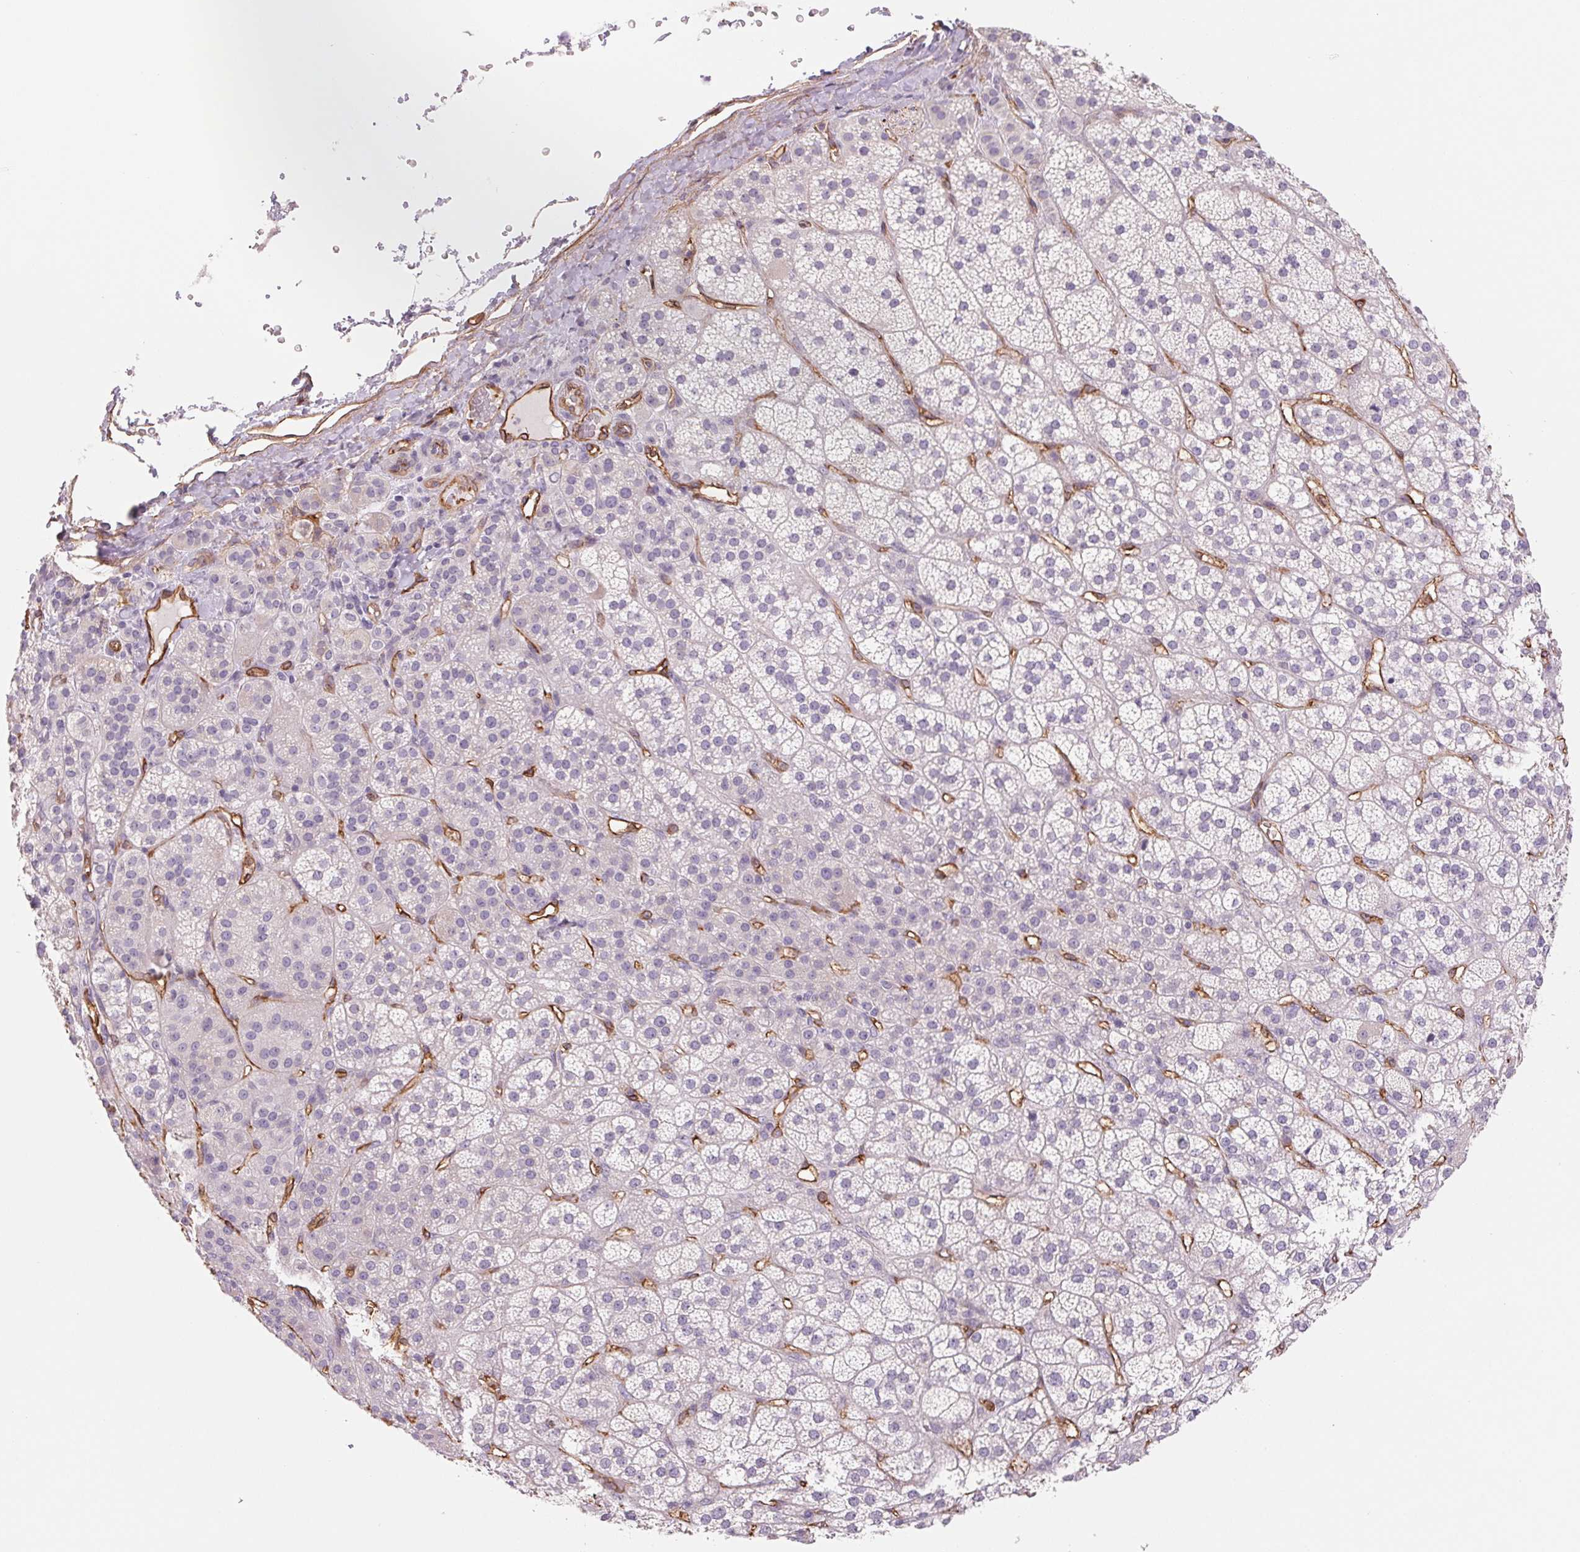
{"staining": {"intensity": "negative", "quantity": "none", "location": "none"}, "tissue": "adrenal gland", "cell_type": "Glandular cells", "image_type": "normal", "snomed": [{"axis": "morphology", "description": "Normal tissue, NOS"}, {"axis": "topography", "description": "Adrenal gland"}], "caption": "DAB immunohistochemical staining of benign adrenal gland displays no significant staining in glandular cells. Brightfield microscopy of immunohistochemistry stained with DAB (3,3'-diaminobenzidine) (brown) and hematoxylin (blue), captured at high magnification.", "gene": "ANKRD13B", "patient": {"sex": "female", "age": 60}}